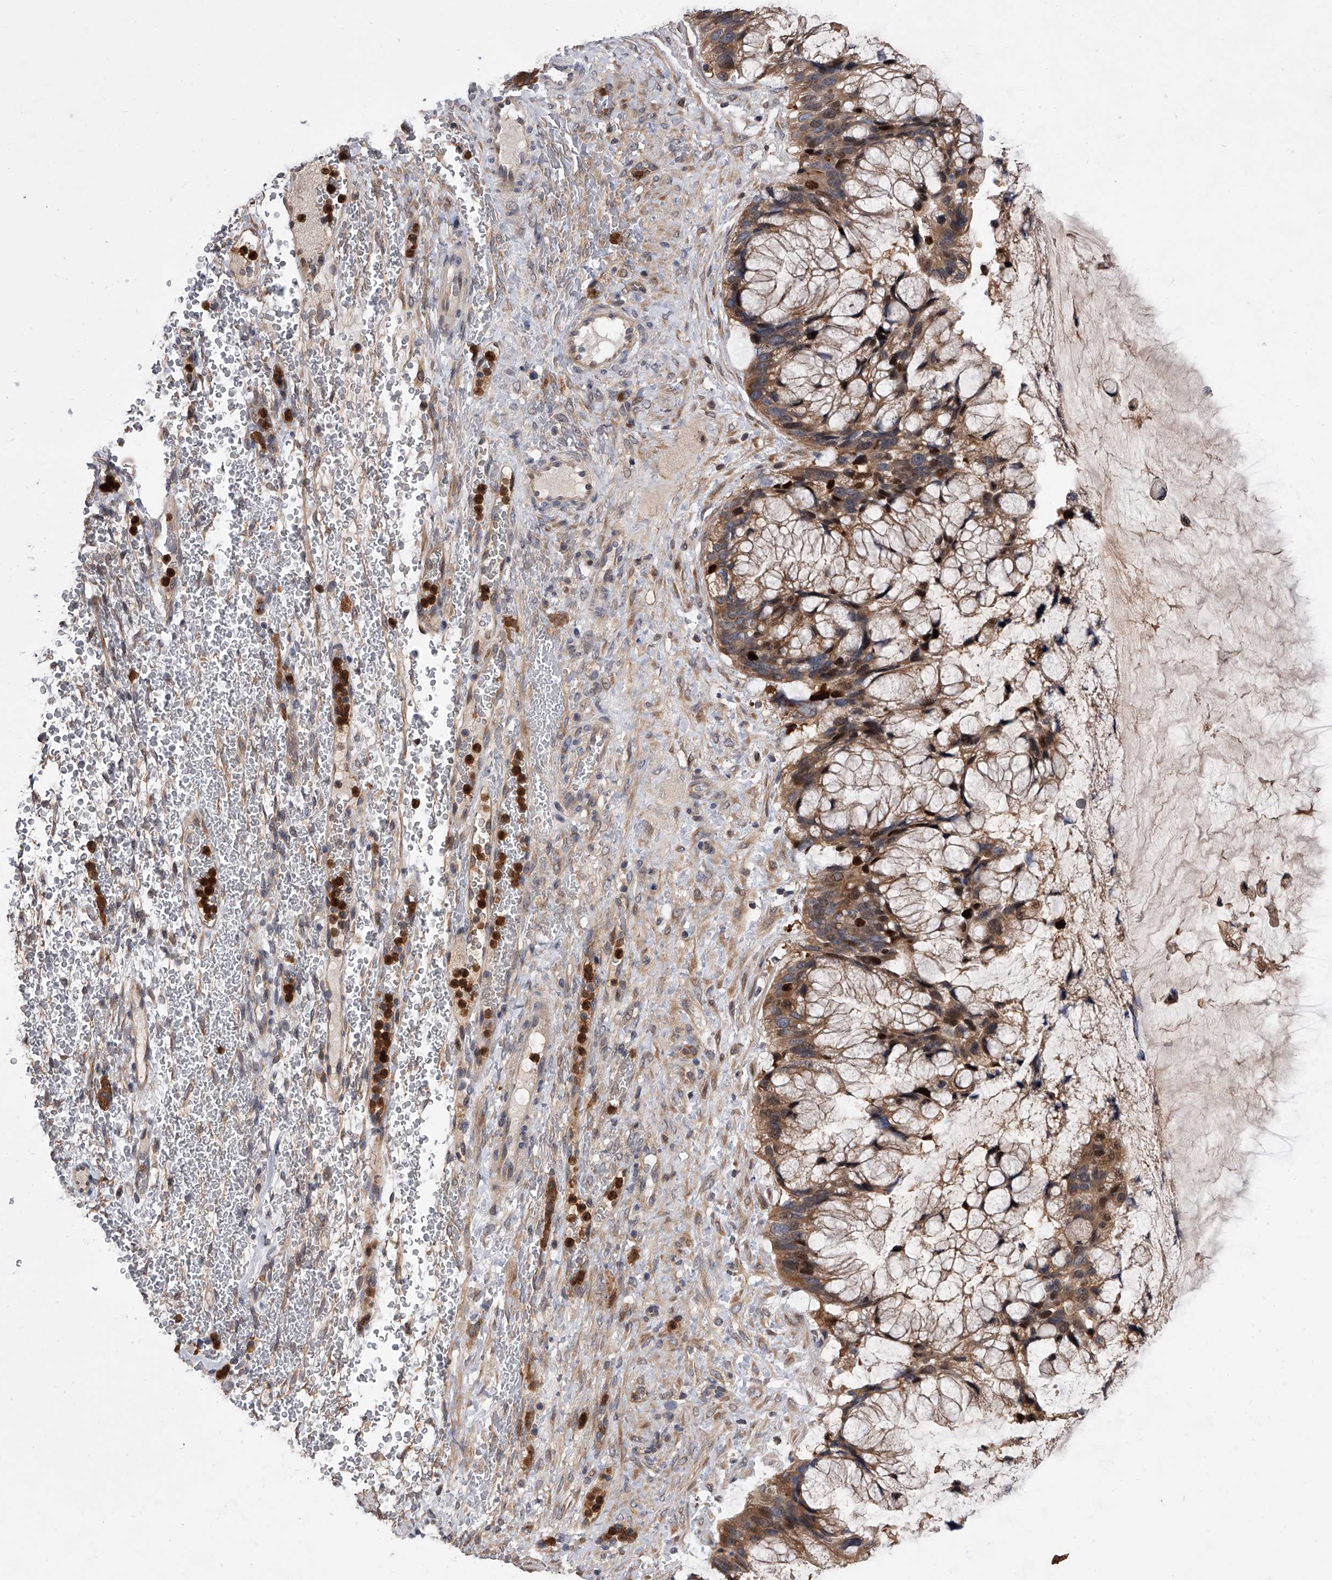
{"staining": {"intensity": "moderate", "quantity": ">75%", "location": "cytoplasmic/membranous"}, "tissue": "ovarian cancer", "cell_type": "Tumor cells", "image_type": "cancer", "snomed": [{"axis": "morphology", "description": "Cystadenocarcinoma, mucinous, NOS"}, {"axis": "topography", "description": "Ovary"}], "caption": "Immunohistochemical staining of human mucinous cystadenocarcinoma (ovarian) shows medium levels of moderate cytoplasmic/membranous protein expression in approximately >75% of tumor cells.", "gene": "BHLHE23", "patient": {"sex": "female", "age": 37}}